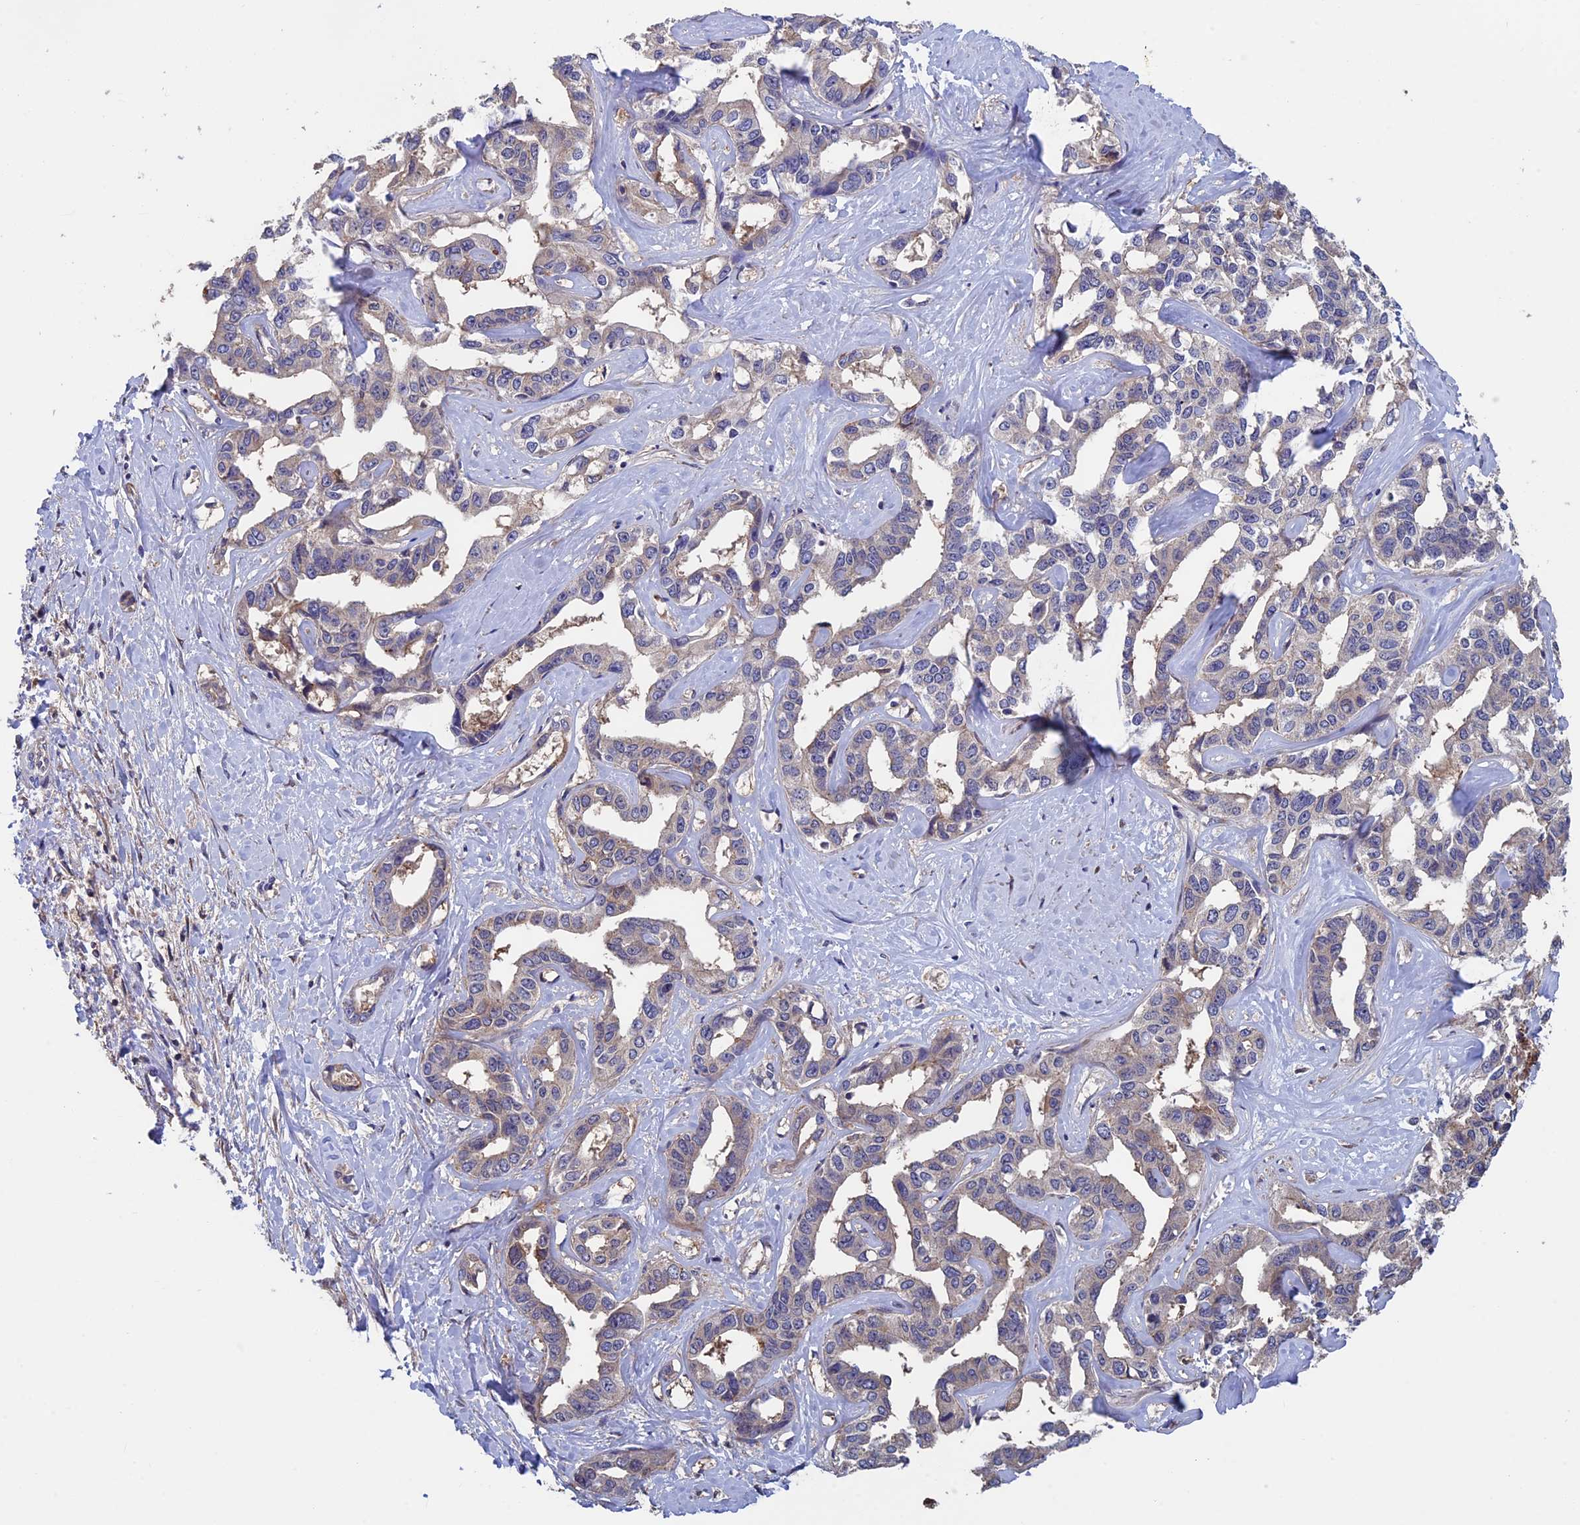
{"staining": {"intensity": "negative", "quantity": "none", "location": "none"}, "tissue": "liver cancer", "cell_type": "Tumor cells", "image_type": "cancer", "snomed": [{"axis": "morphology", "description": "Cholangiocarcinoma"}, {"axis": "topography", "description": "Liver"}], "caption": "The immunohistochemistry histopathology image has no significant expression in tumor cells of cholangiocarcinoma (liver) tissue.", "gene": "LCMT1", "patient": {"sex": "male", "age": 59}}